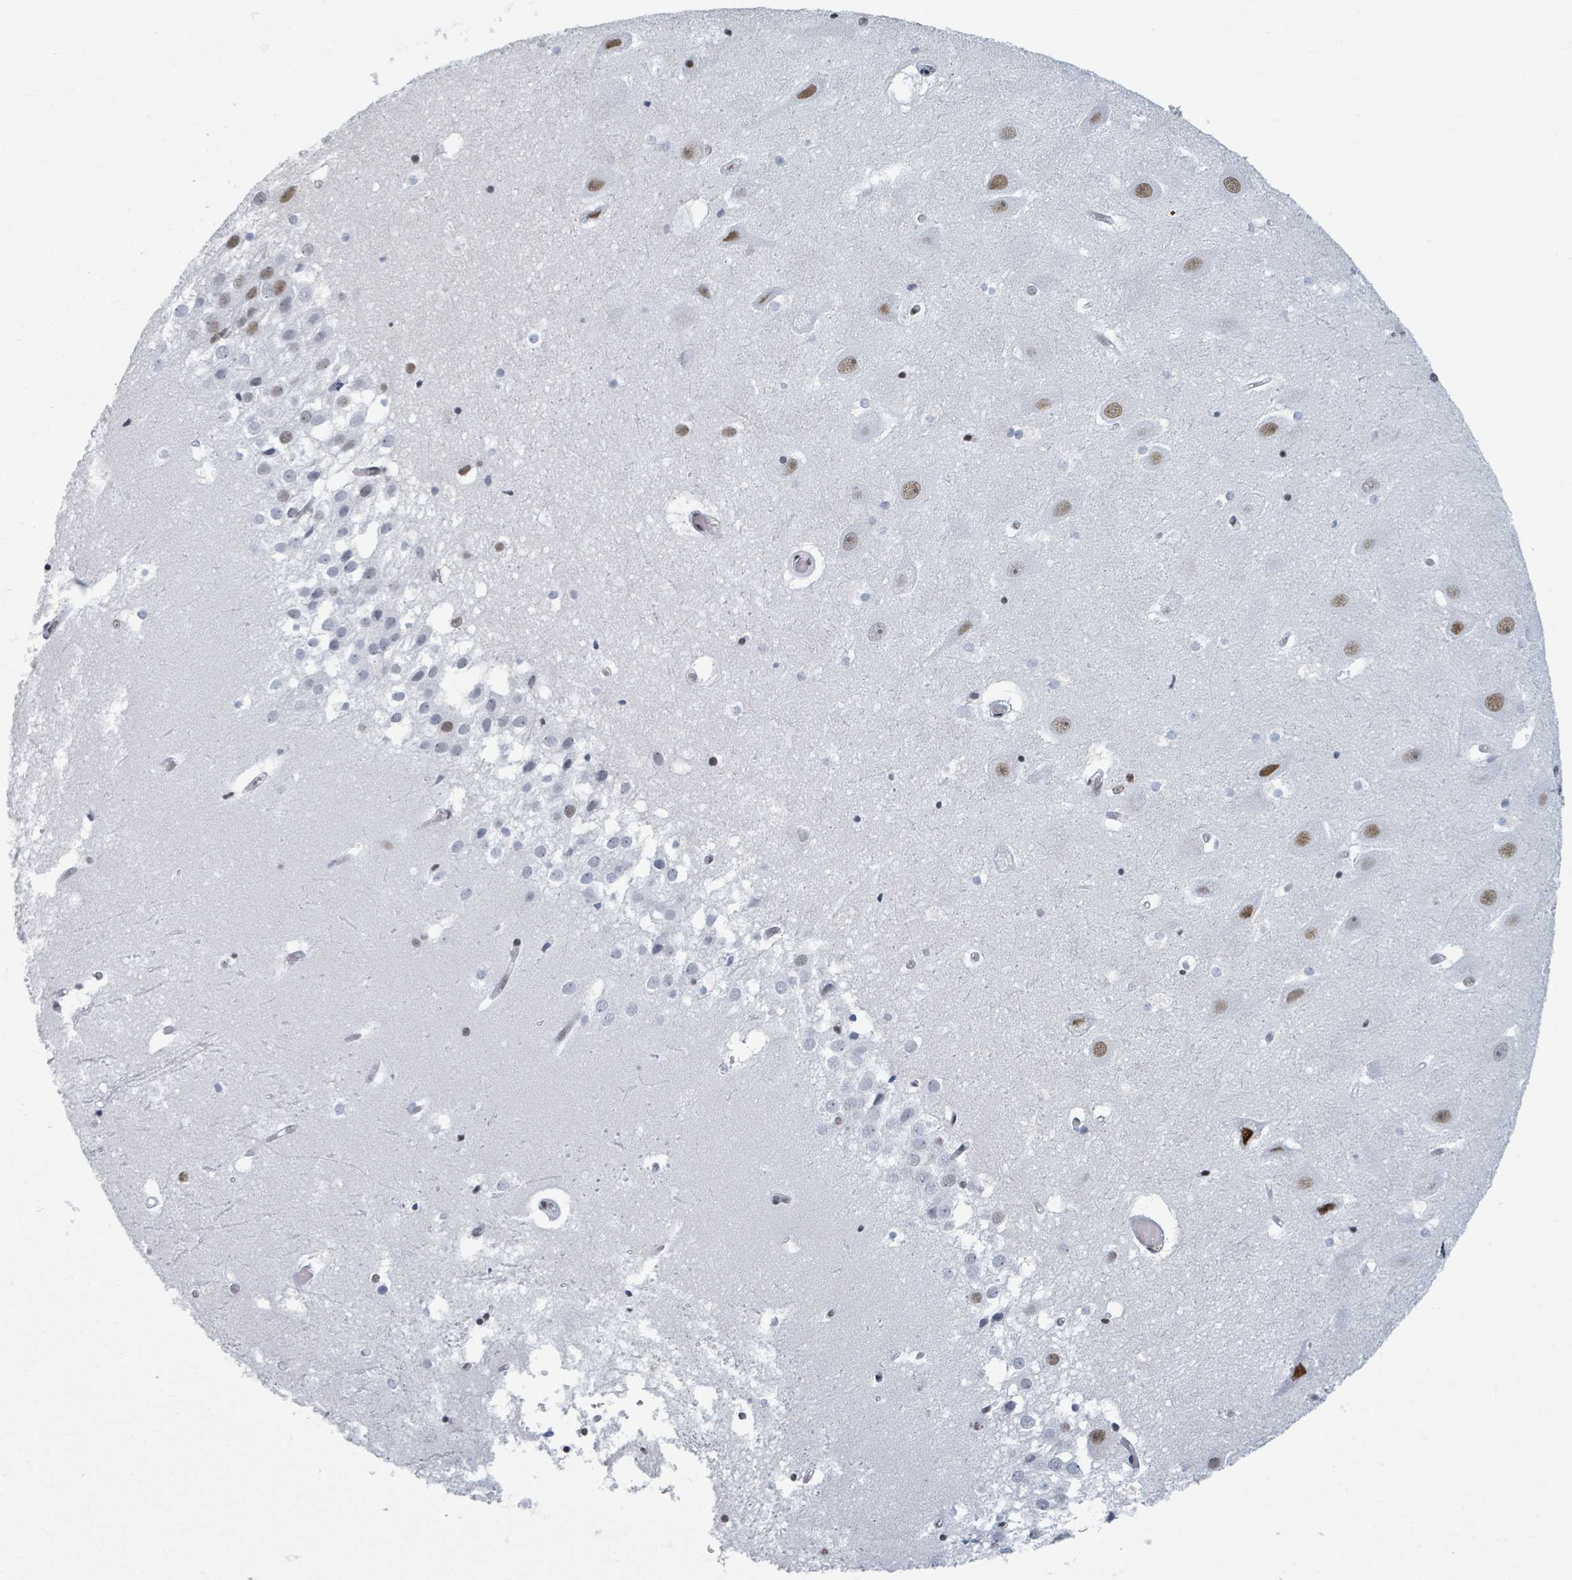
{"staining": {"intensity": "moderate", "quantity": "<25%", "location": "nuclear"}, "tissue": "hippocampus", "cell_type": "Glial cells", "image_type": "normal", "snomed": [{"axis": "morphology", "description": "Normal tissue, NOS"}, {"axis": "topography", "description": "Hippocampus"}], "caption": "A high-resolution photomicrograph shows IHC staining of normal hippocampus, which exhibits moderate nuclear staining in about <25% of glial cells.", "gene": "DHX16", "patient": {"sex": "female", "age": 52}}